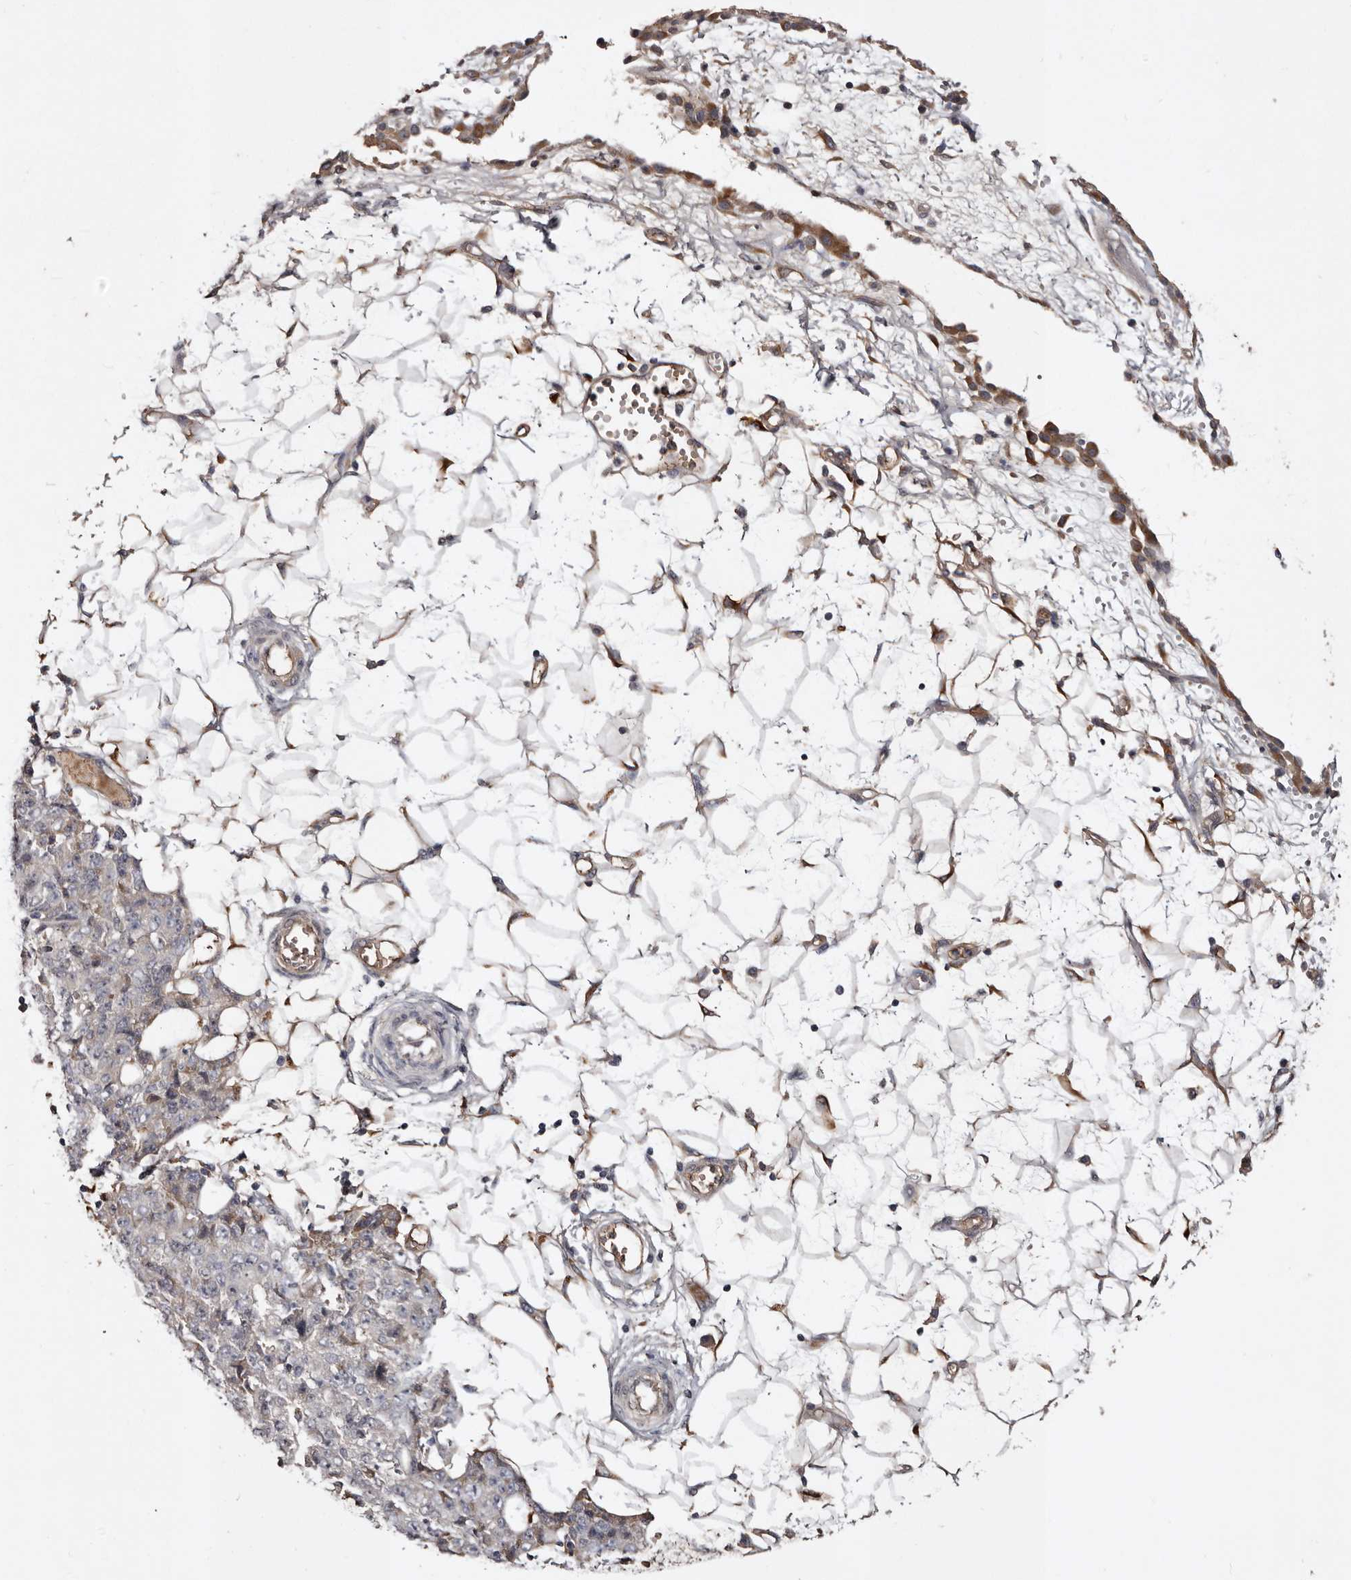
{"staining": {"intensity": "weak", "quantity": "<25%", "location": "cytoplasmic/membranous"}, "tissue": "ovarian cancer", "cell_type": "Tumor cells", "image_type": "cancer", "snomed": [{"axis": "morphology", "description": "Carcinoma, endometroid"}, {"axis": "topography", "description": "Ovary"}], "caption": "Tumor cells show no significant positivity in endometroid carcinoma (ovarian).", "gene": "CYP1B1", "patient": {"sex": "female", "age": 42}}